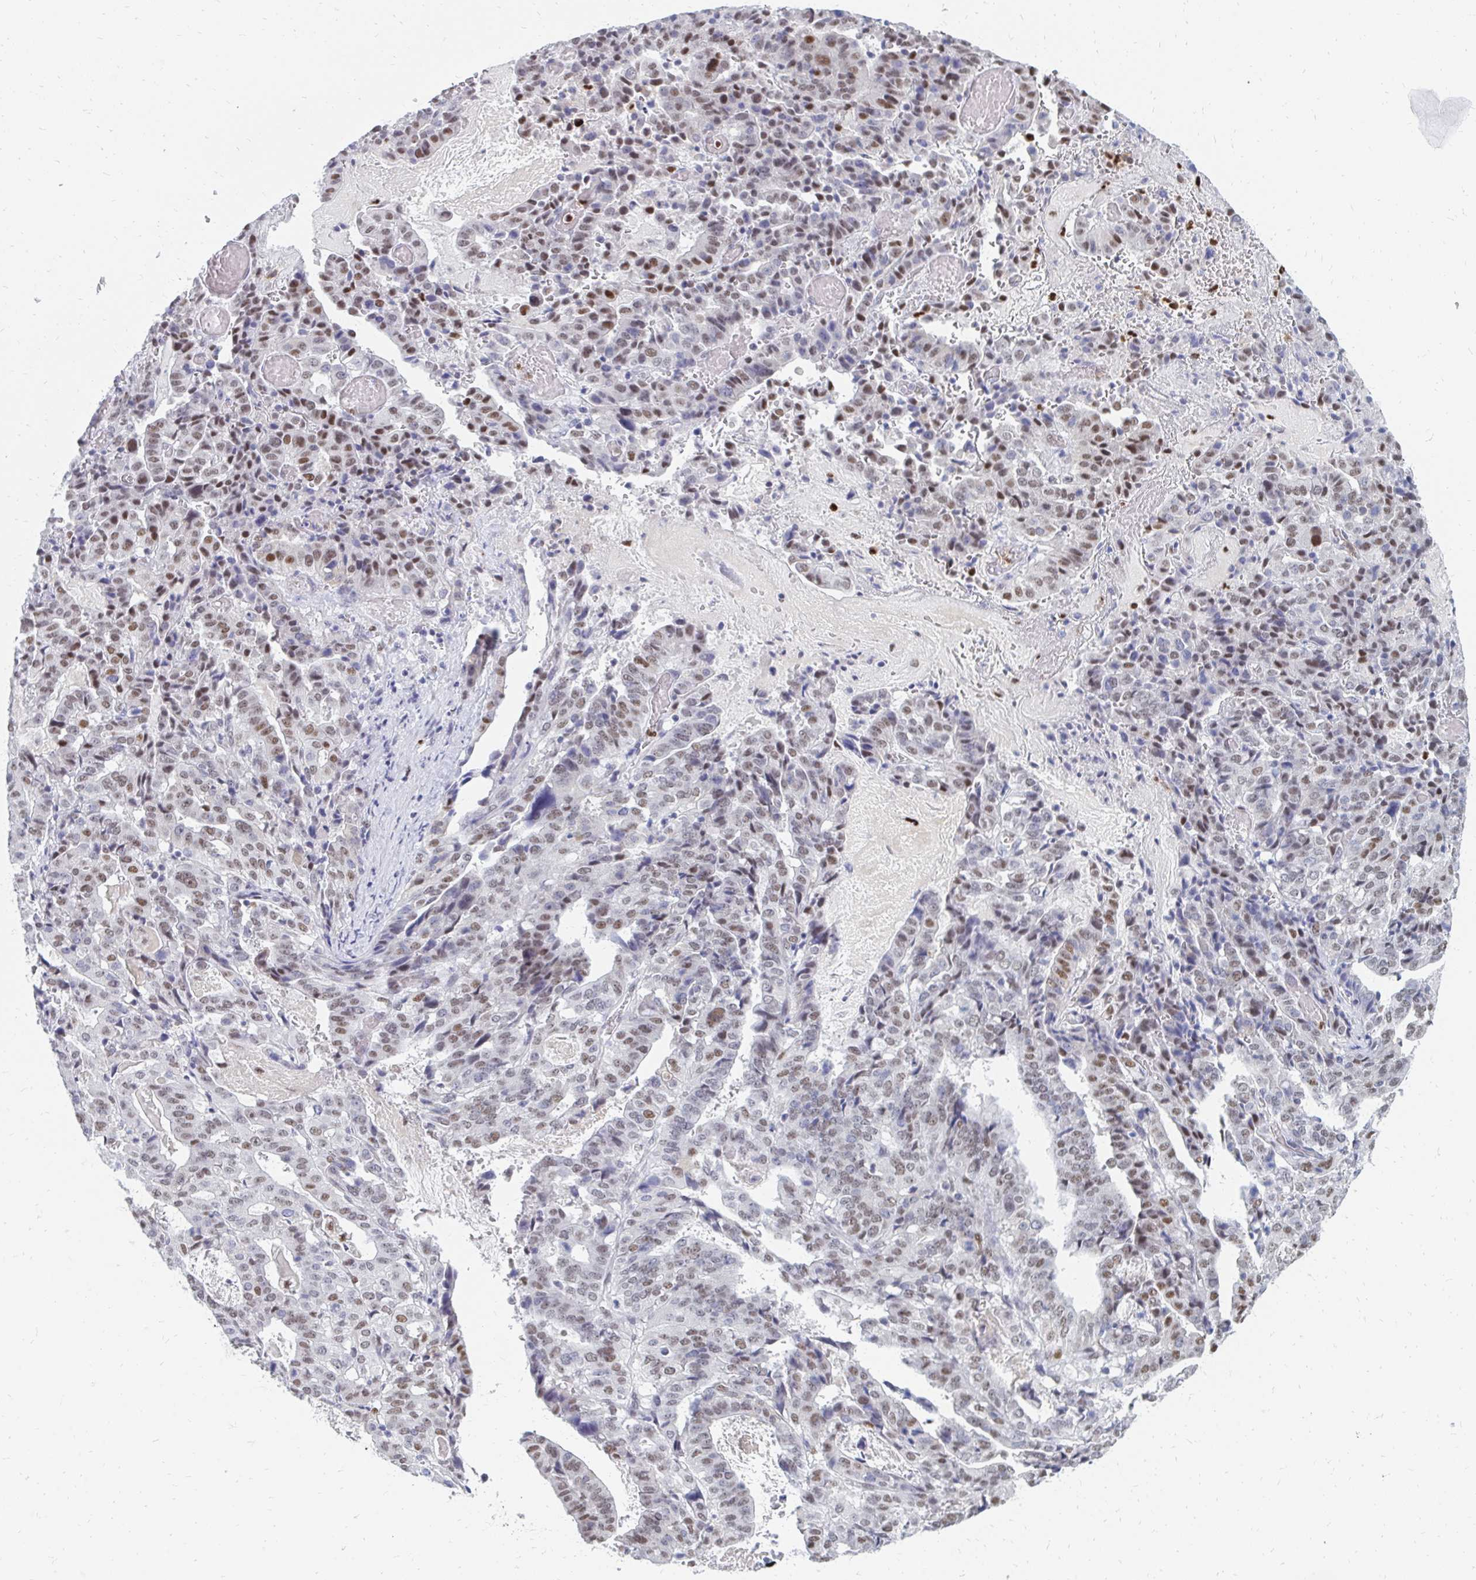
{"staining": {"intensity": "moderate", "quantity": "25%-75%", "location": "nuclear"}, "tissue": "stomach cancer", "cell_type": "Tumor cells", "image_type": "cancer", "snomed": [{"axis": "morphology", "description": "Adenocarcinoma, NOS"}, {"axis": "topography", "description": "Stomach"}], "caption": "An immunohistochemistry micrograph of tumor tissue is shown. Protein staining in brown labels moderate nuclear positivity in stomach adenocarcinoma within tumor cells.", "gene": "PLK3", "patient": {"sex": "male", "age": 48}}